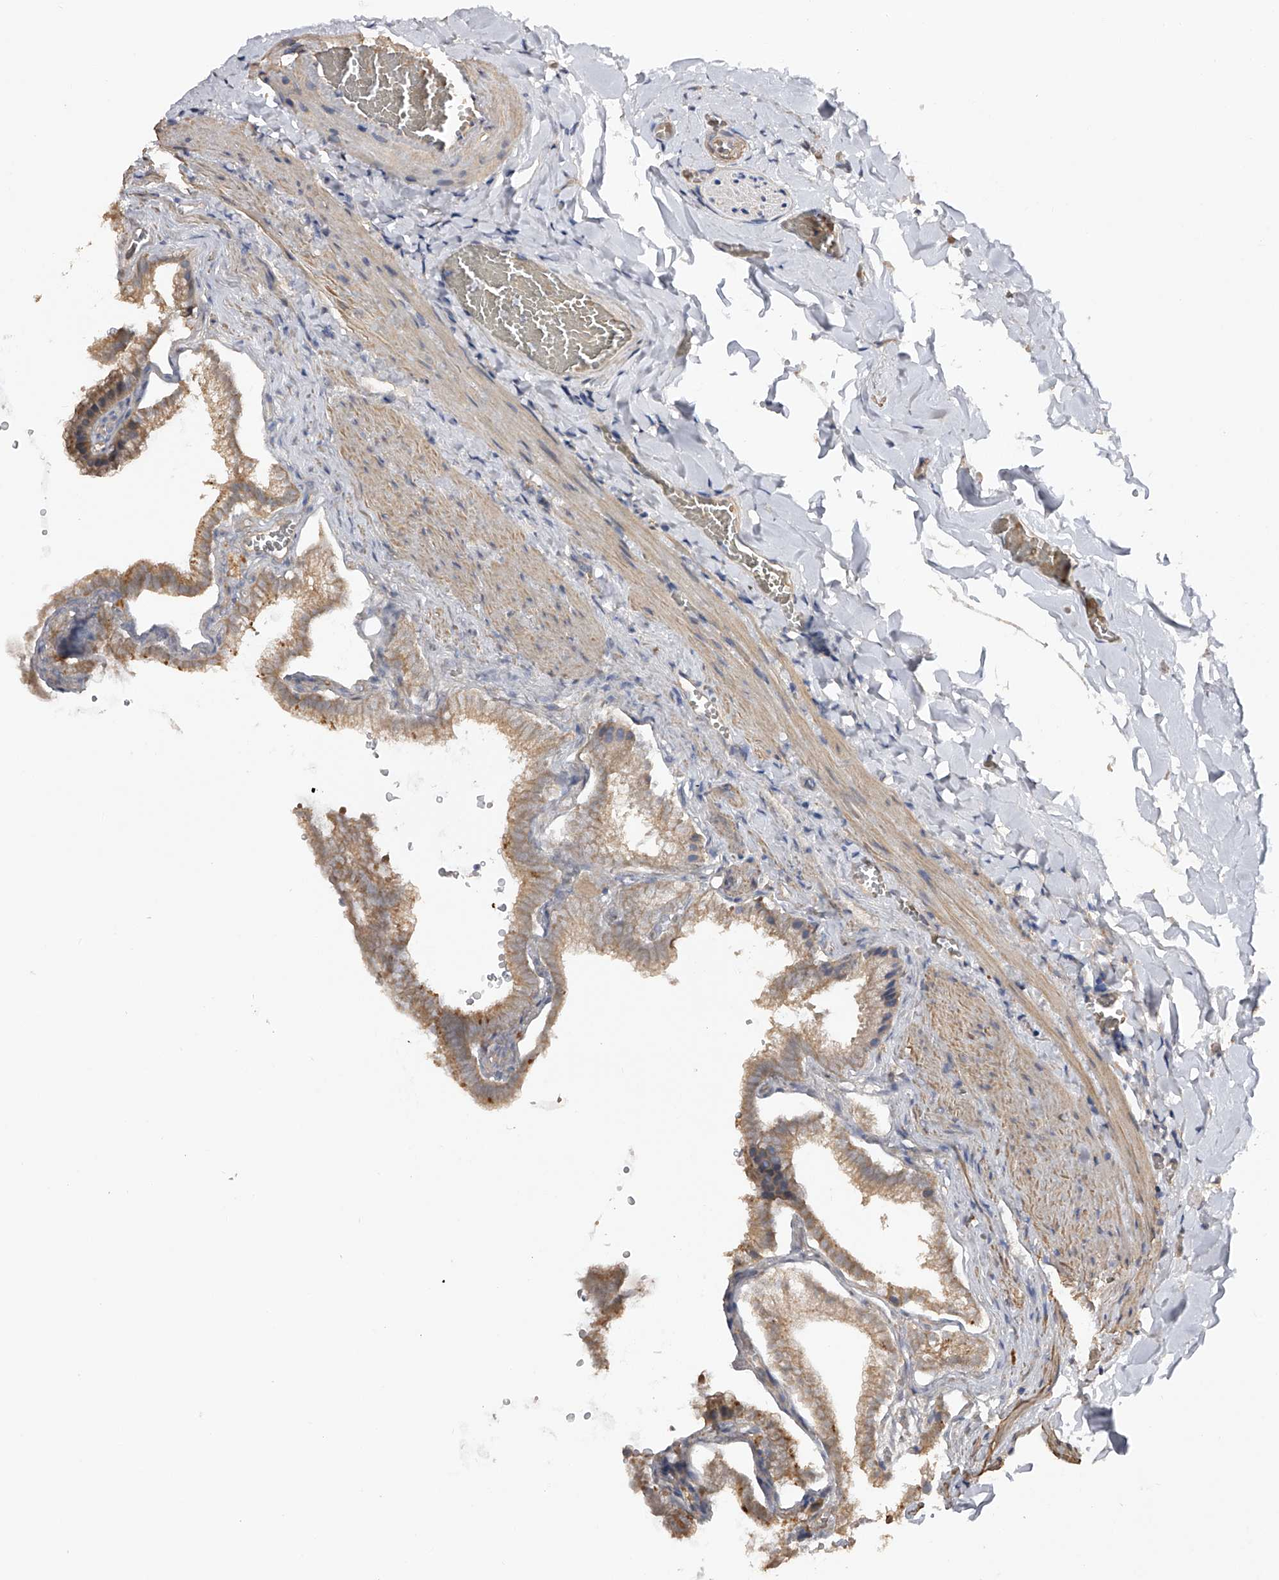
{"staining": {"intensity": "moderate", "quantity": ">75%", "location": "cytoplasmic/membranous"}, "tissue": "gallbladder", "cell_type": "Glandular cells", "image_type": "normal", "snomed": [{"axis": "morphology", "description": "Normal tissue, NOS"}, {"axis": "topography", "description": "Gallbladder"}], "caption": "Gallbladder stained with DAB immunohistochemistry shows medium levels of moderate cytoplasmic/membranous expression in approximately >75% of glandular cells.", "gene": "CFAP298", "patient": {"sex": "male", "age": 38}}